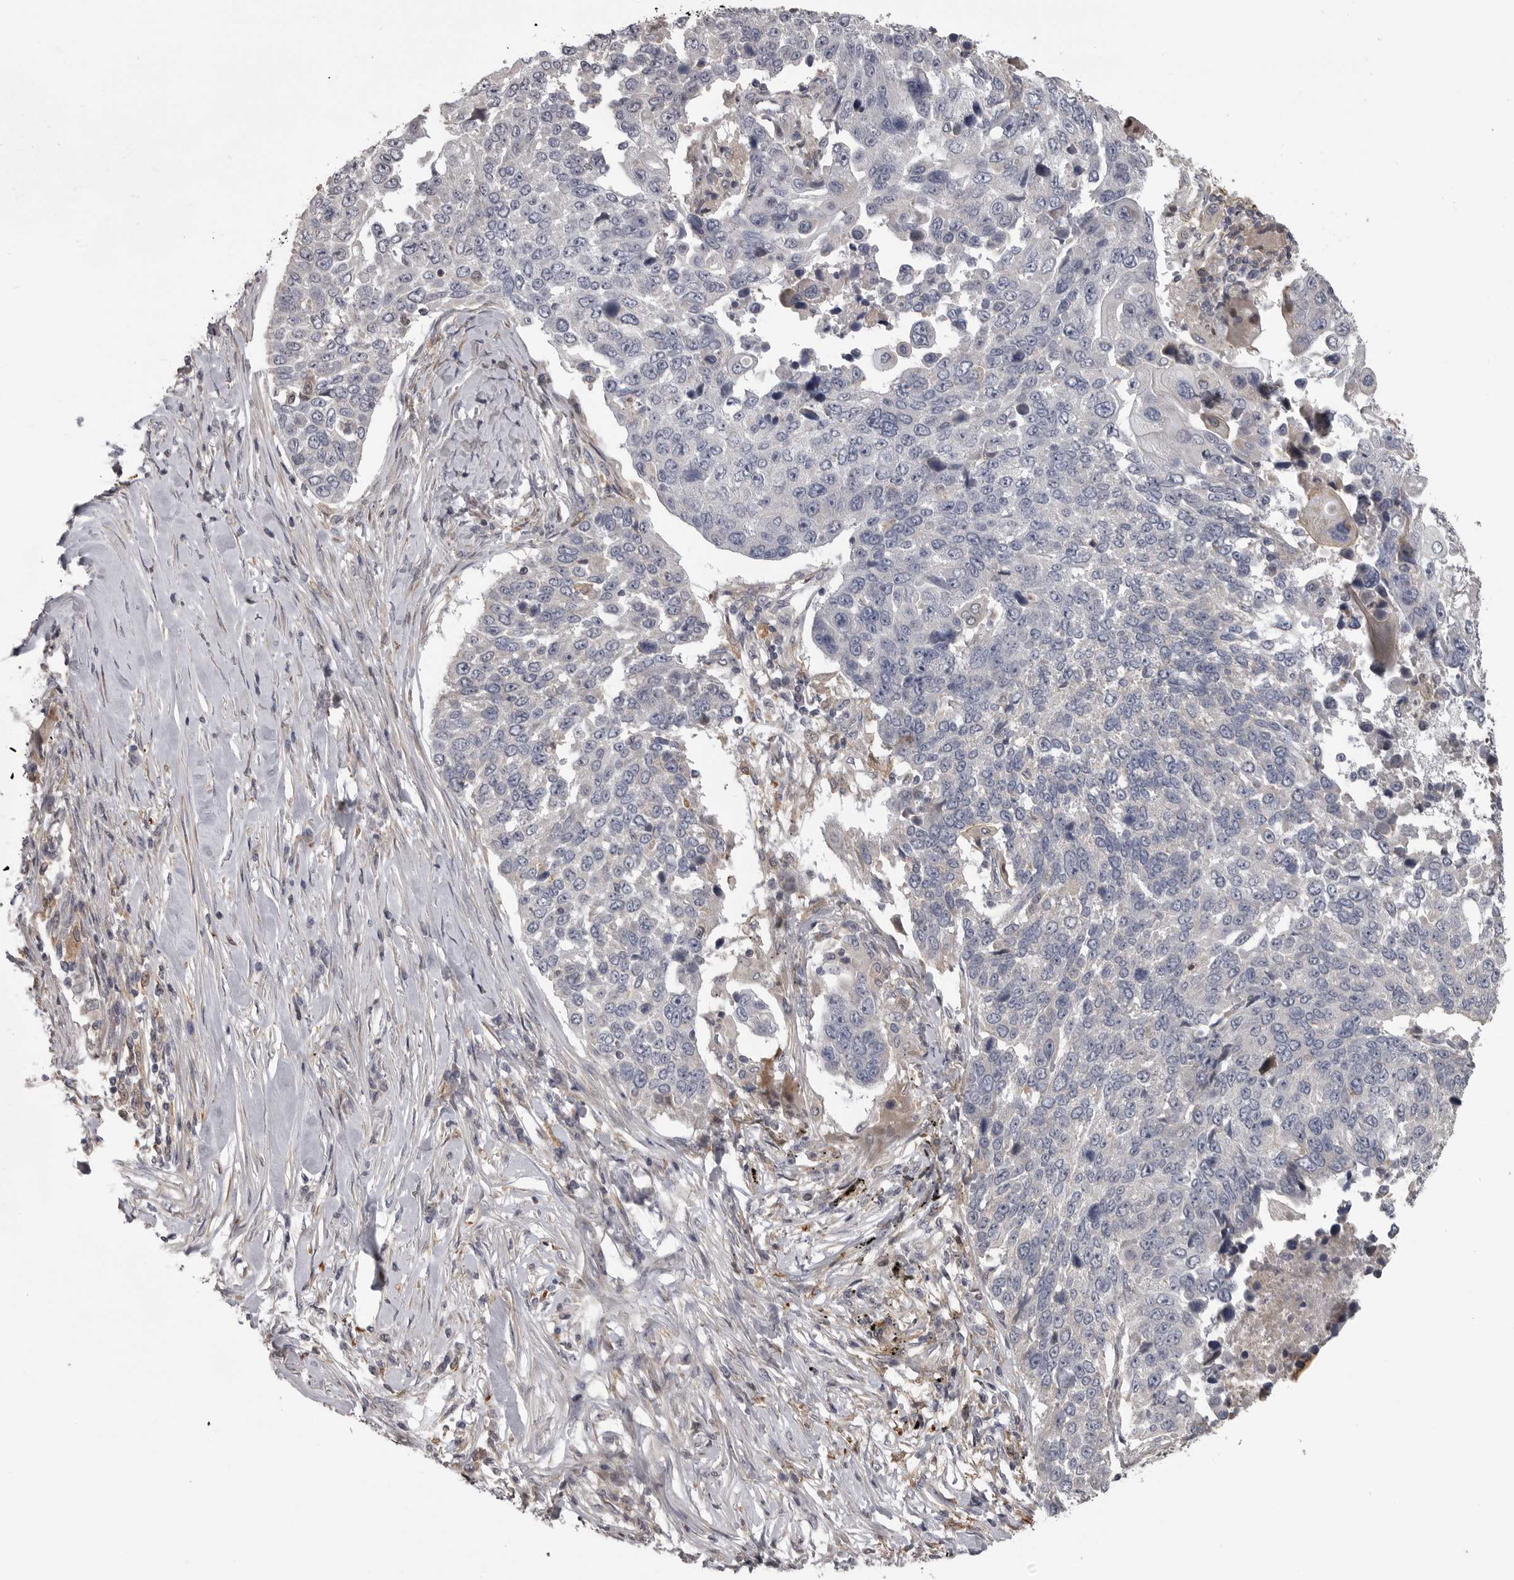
{"staining": {"intensity": "negative", "quantity": "none", "location": "none"}, "tissue": "lung cancer", "cell_type": "Tumor cells", "image_type": "cancer", "snomed": [{"axis": "morphology", "description": "Squamous cell carcinoma, NOS"}, {"axis": "topography", "description": "Lung"}], "caption": "This is a micrograph of immunohistochemistry staining of lung cancer, which shows no staining in tumor cells.", "gene": "ZNRF1", "patient": {"sex": "male", "age": 66}}